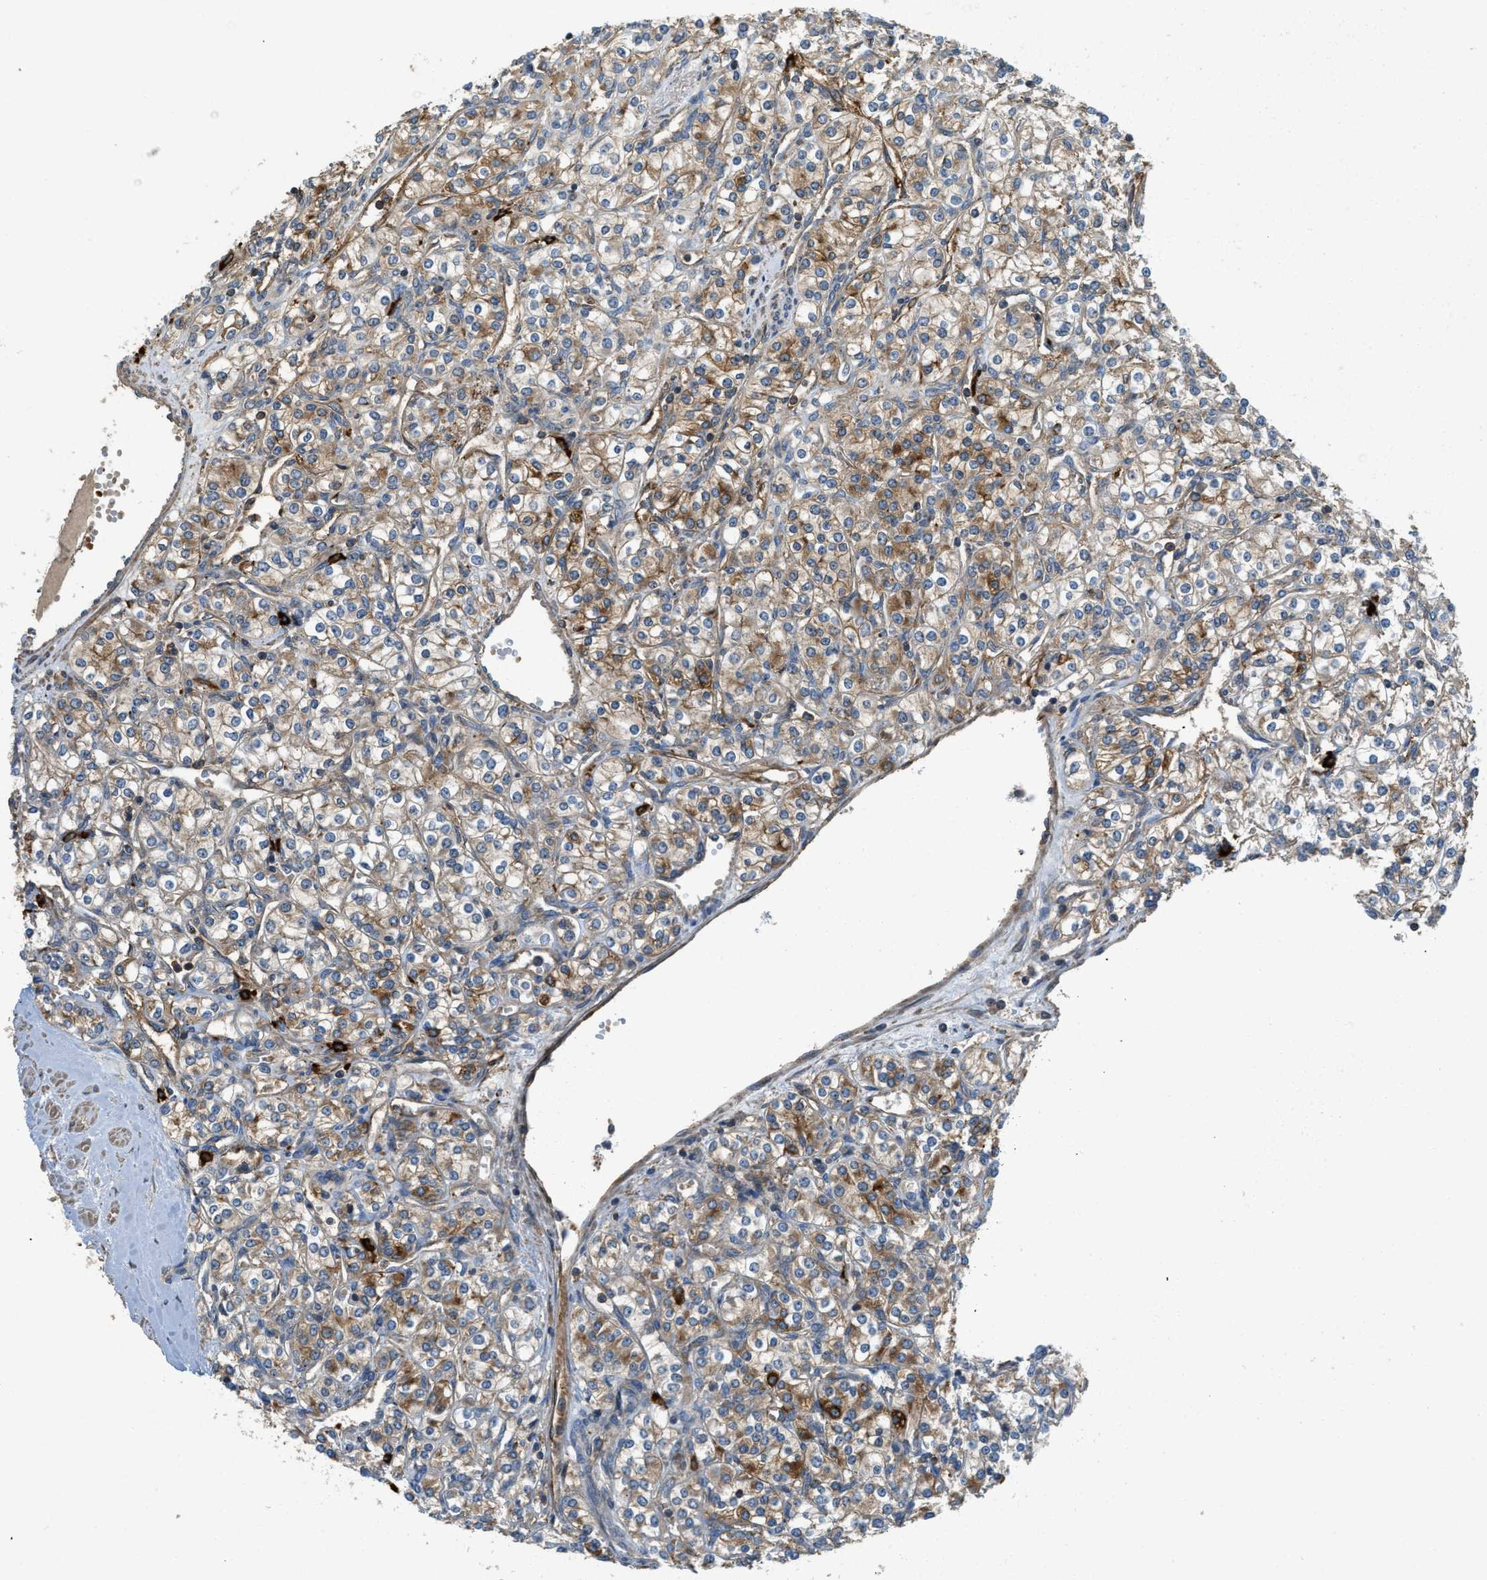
{"staining": {"intensity": "moderate", "quantity": ">75%", "location": "cytoplasmic/membranous"}, "tissue": "renal cancer", "cell_type": "Tumor cells", "image_type": "cancer", "snomed": [{"axis": "morphology", "description": "Adenocarcinoma, NOS"}, {"axis": "topography", "description": "Kidney"}], "caption": "Approximately >75% of tumor cells in human renal cancer display moderate cytoplasmic/membranous protein staining as visualized by brown immunohistochemical staining.", "gene": "BAG4", "patient": {"sex": "male", "age": 77}}